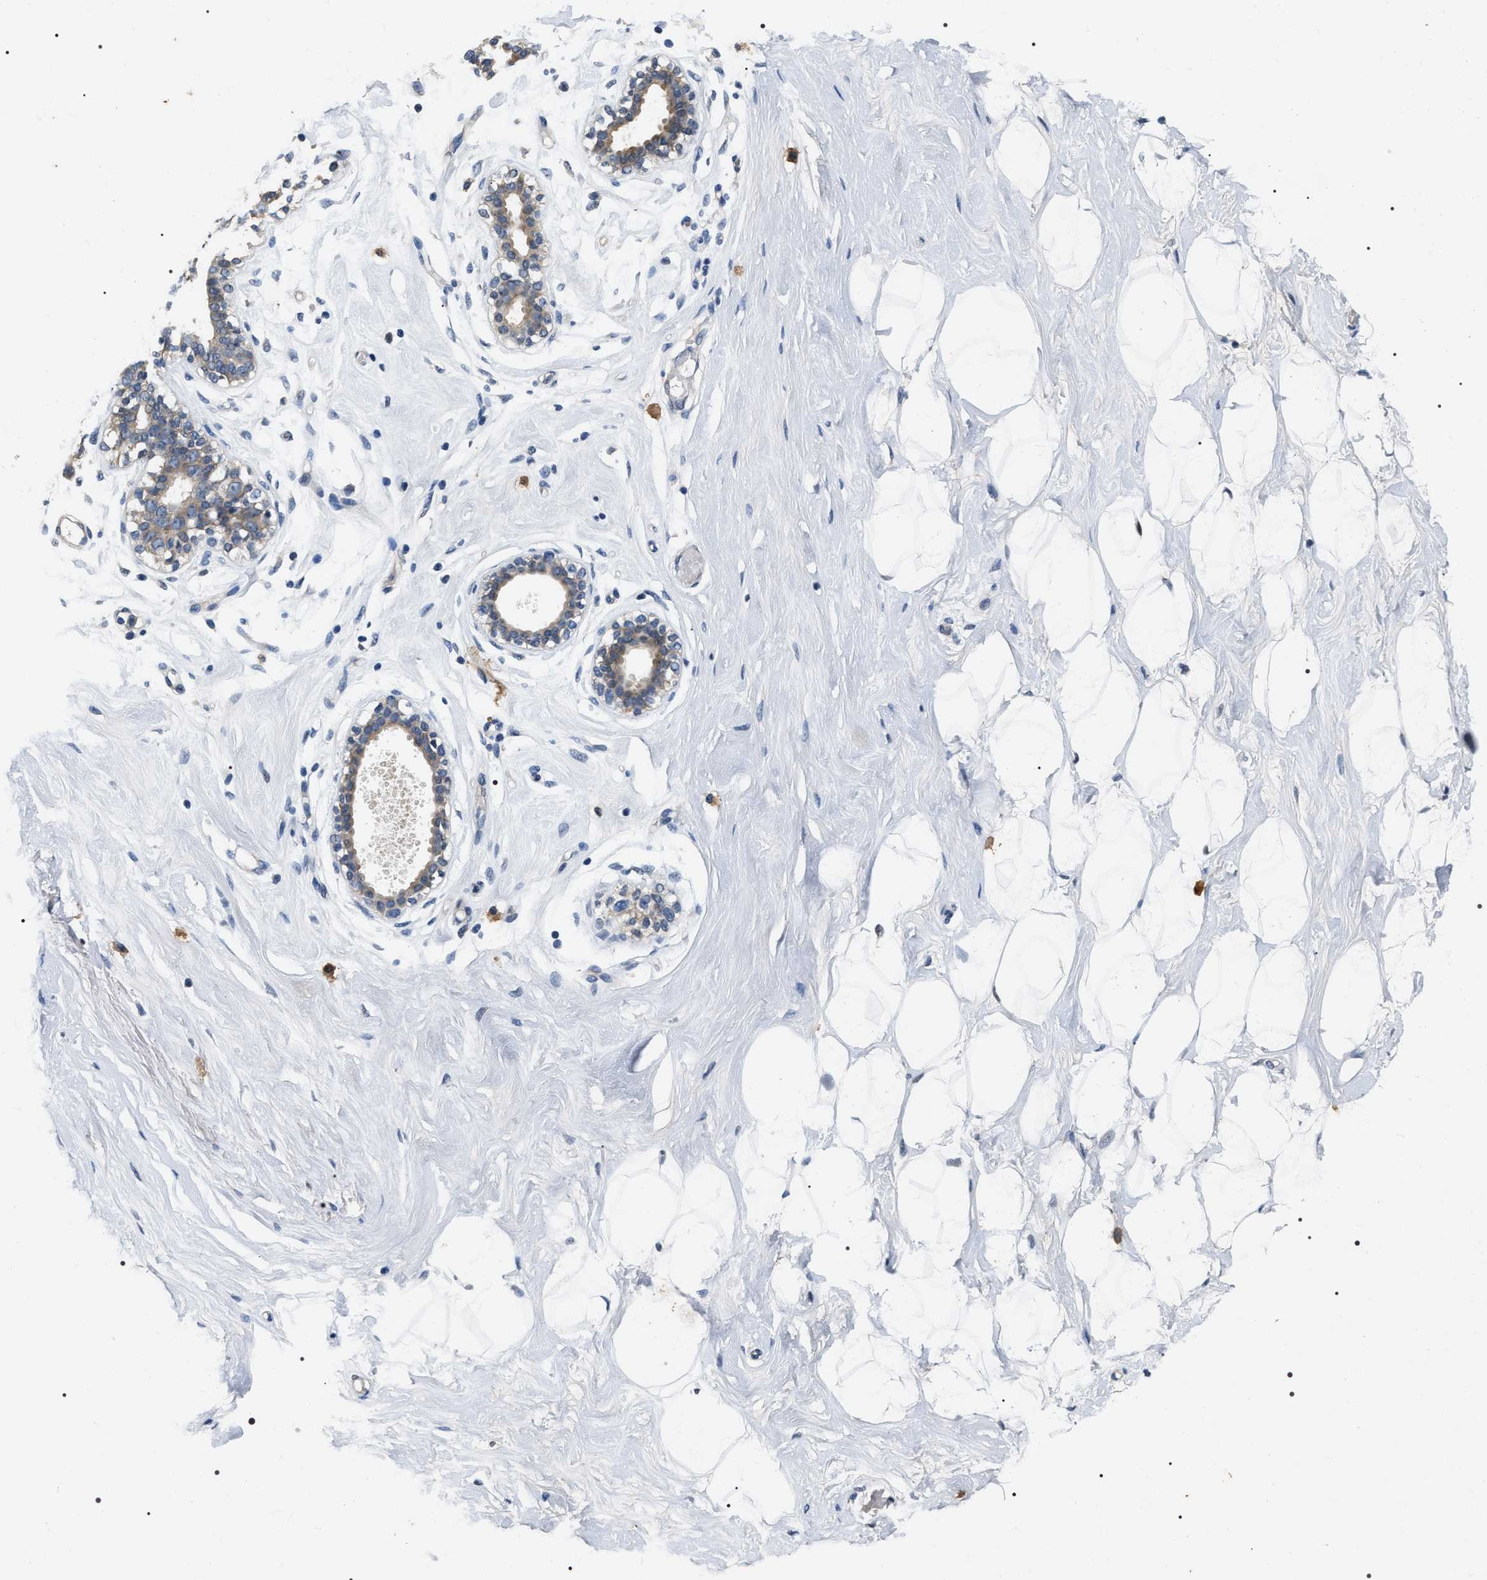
{"staining": {"intensity": "negative", "quantity": "none", "location": "none"}, "tissue": "breast", "cell_type": "Adipocytes", "image_type": "normal", "snomed": [{"axis": "morphology", "description": "Normal tissue, NOS"}, {"axis": "topography", "description": "Breast"}], "caption": "Adipocytes show no significant protein expression in unremarkable breast. (Stains: DAB immunohistochemistry (IHC) with hematoxylin counter stain, Microscopy: brightfield microscopy at high magnification).", "gene": "IFT81", "patient": {"sex": "female", "age": 23}}